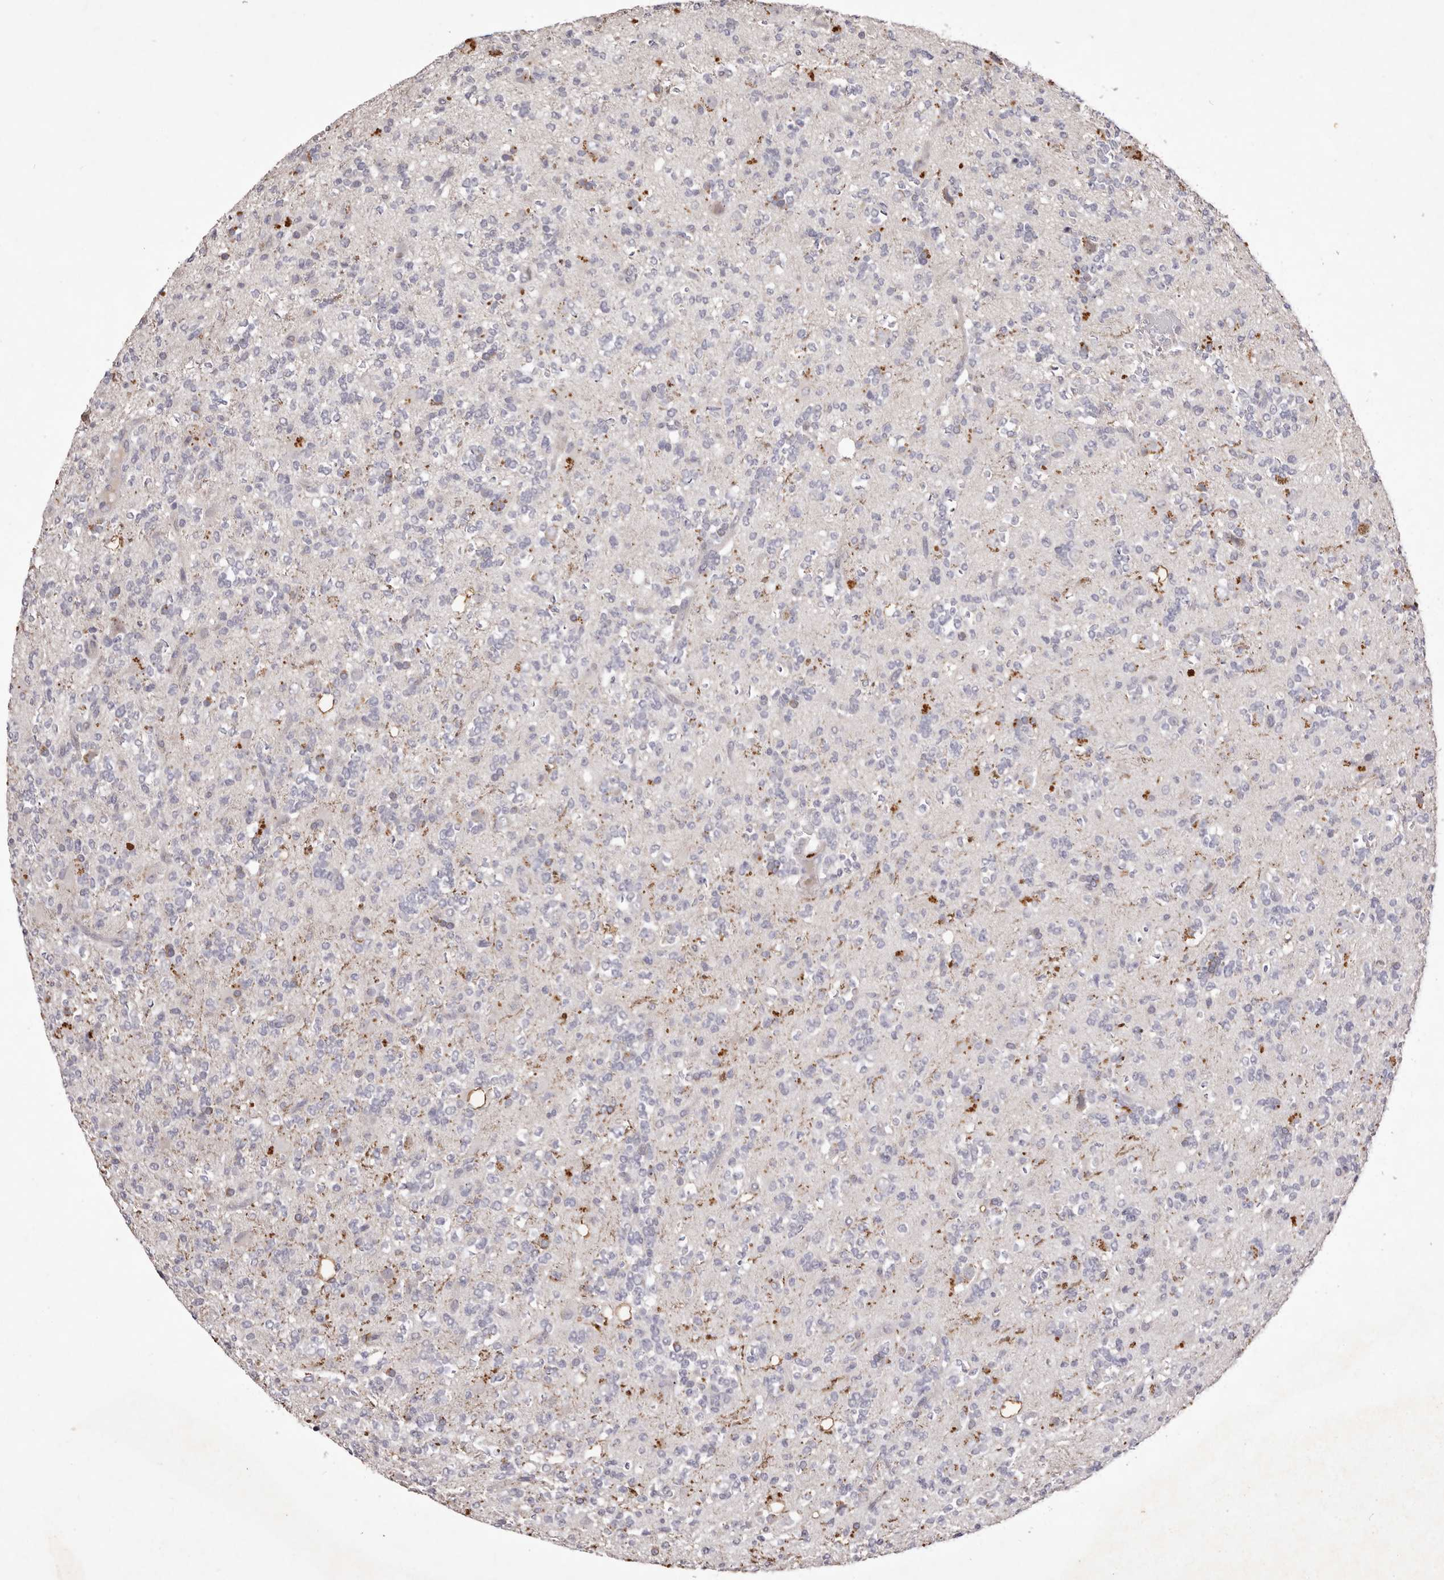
{"staining": {"intensity": "negative", "quantity": "none", "location": "none"}, "tissue": "glioma", "cell_type": "Tumor cells", "image_type": "cancer", "snomed": [{"axis": "morphology", "description": "Glioma, malignant, High grade"}, {"axis": "topography", "description": "Brain"}], "caption": "Tumor cells show no significant protein staining in malignant glioma (high-grade).", "gene": "GARNL3", "patient": {"sex": "female", "age": 62}}